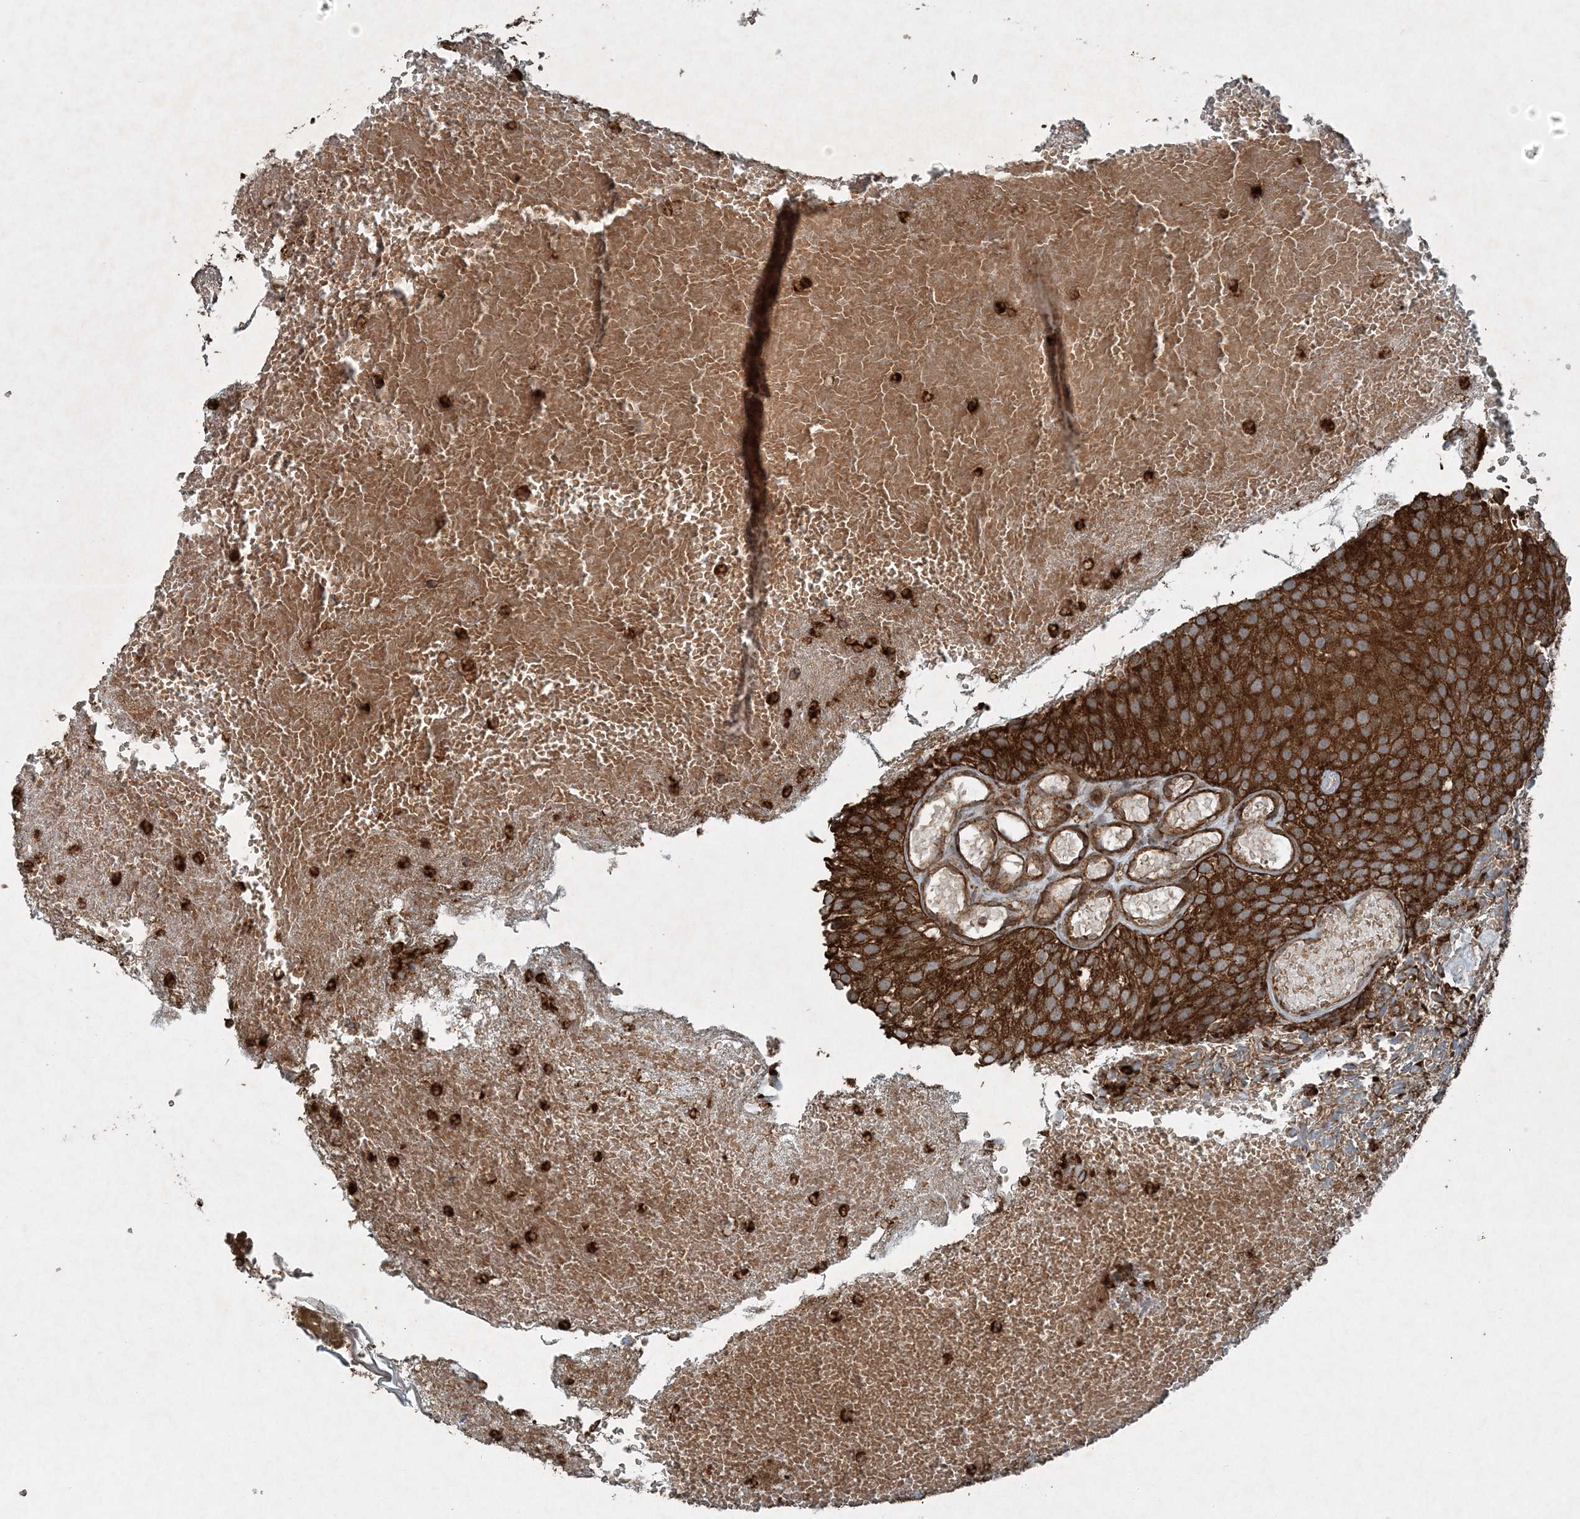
{"staining": {"intensity": "strong", "quantity": ">75%", "location": "cytoplasmic/membranous"}, "tissue": "urothelial cancer", "cell_type": "Tumor cells", "image_type": "cancer", "snomed": [{"axis": "morphology", "description": "Urothelial carcinoma, Low grade"}, {"axis": "topography", "description": "Urinary bladder"}], "caption": "Tumor cells exhibit high levels of strong cytoplasmic/membranous expression in about >75% of cells in urothelial cancer. (DAB IHC with brightfield microscopy, high magnification).", "gene": "COPS7B", "patient": {"sex": "male", "age": 78}}